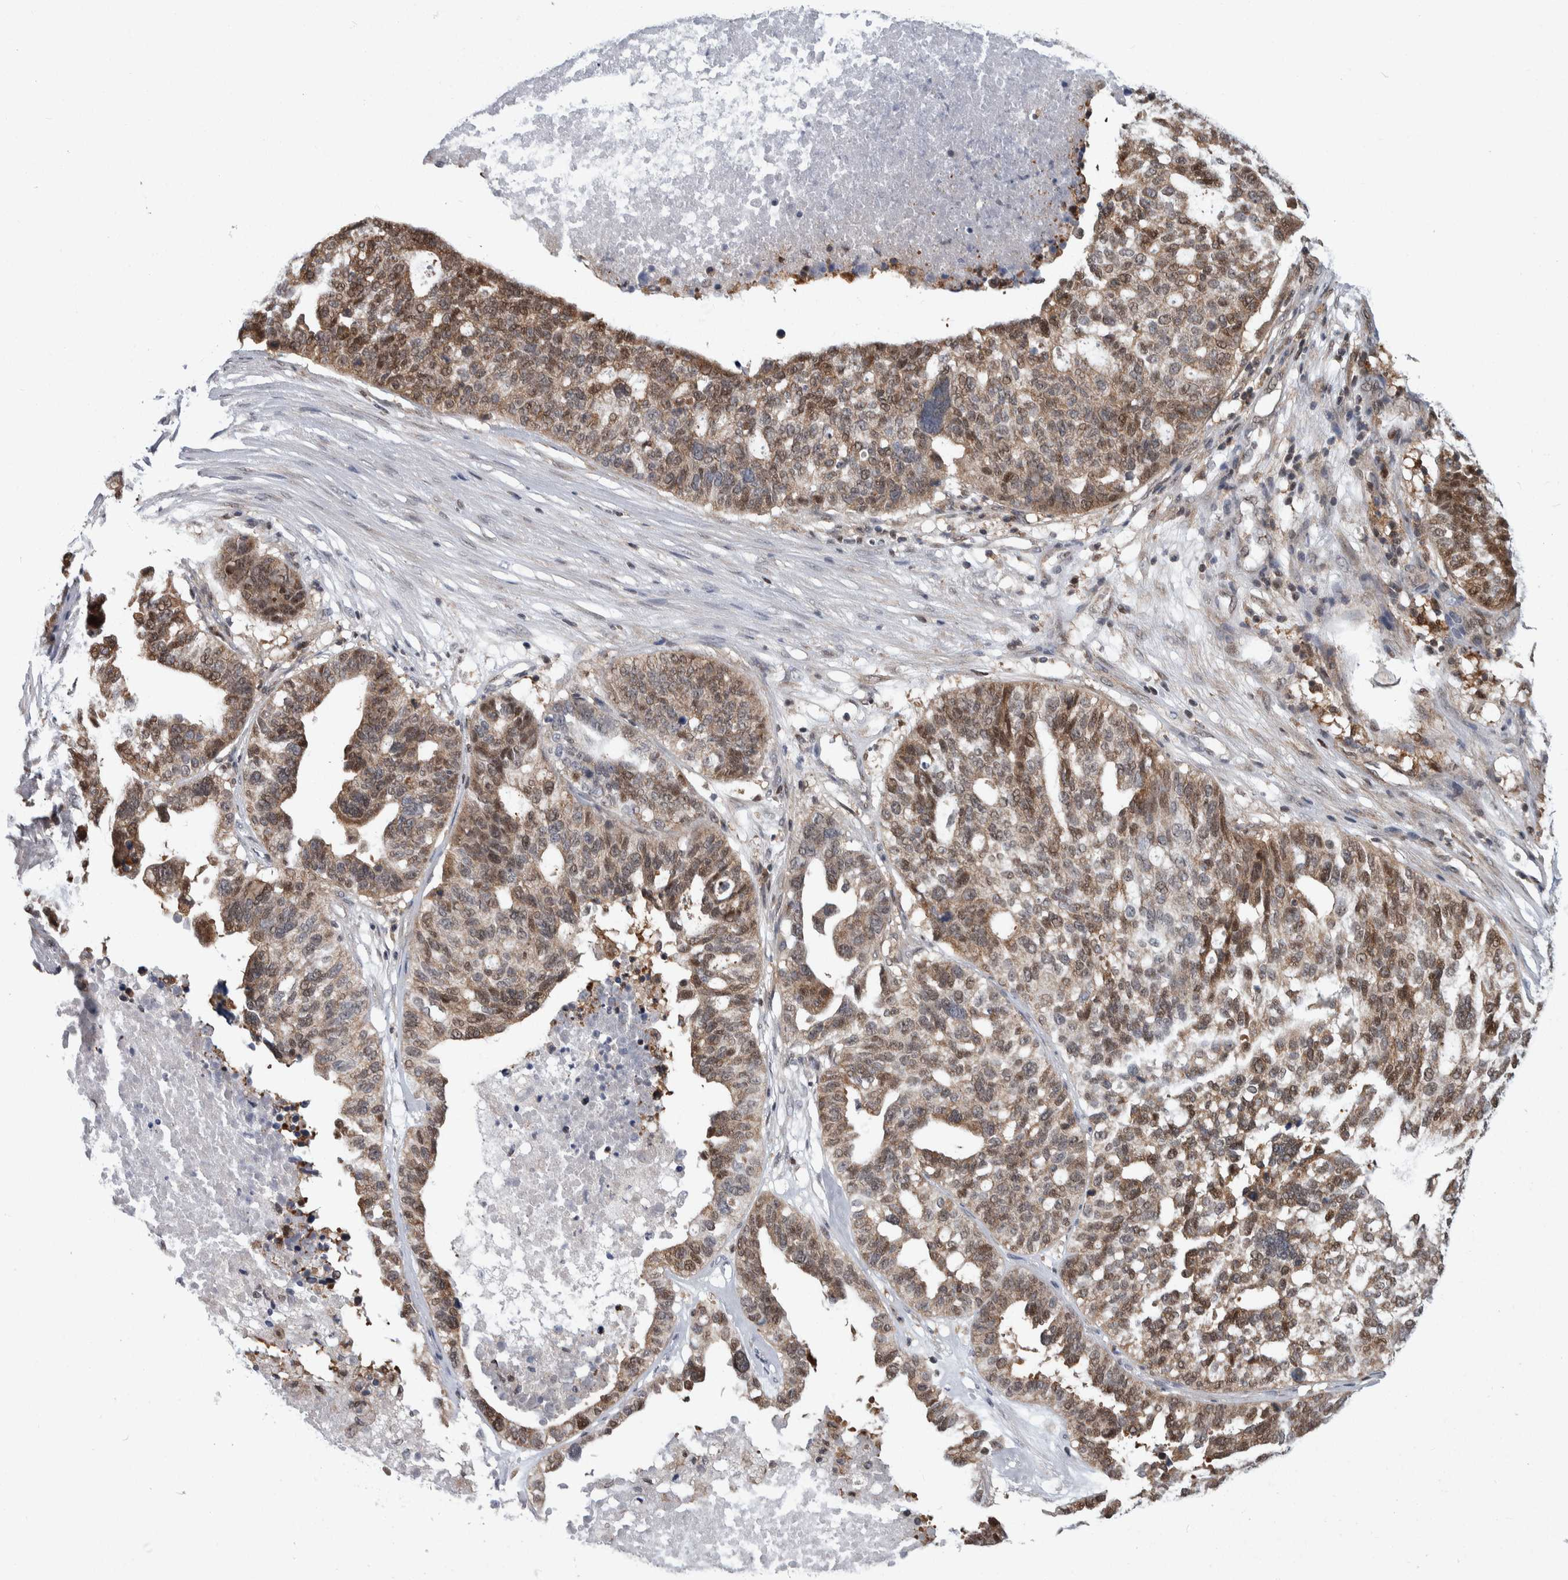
{"staining": {"intensity": "moderate", "quantity": ">75%", "location": "cytoplasmic/membranous,nuclear"}, "tissue": "ovarian cancer", "cell_type": "Tumor cells", "image_type": "cancer", "snomed": [{"axis": "morphology", "description": "Cystadenocarcinoma, serous, NOS"}, {"axis": "topography", "description": "Ovary"}], "caption": "A photomicrograph of human ovarian cancer (serous cystadenocarcinoma) stained for a protein exhibits moderate cytoplasmic/membranous and nuclear brown staining in tumor cells.", "gene": "PTPA", "patient": {"sex": "female", "age": 59}}